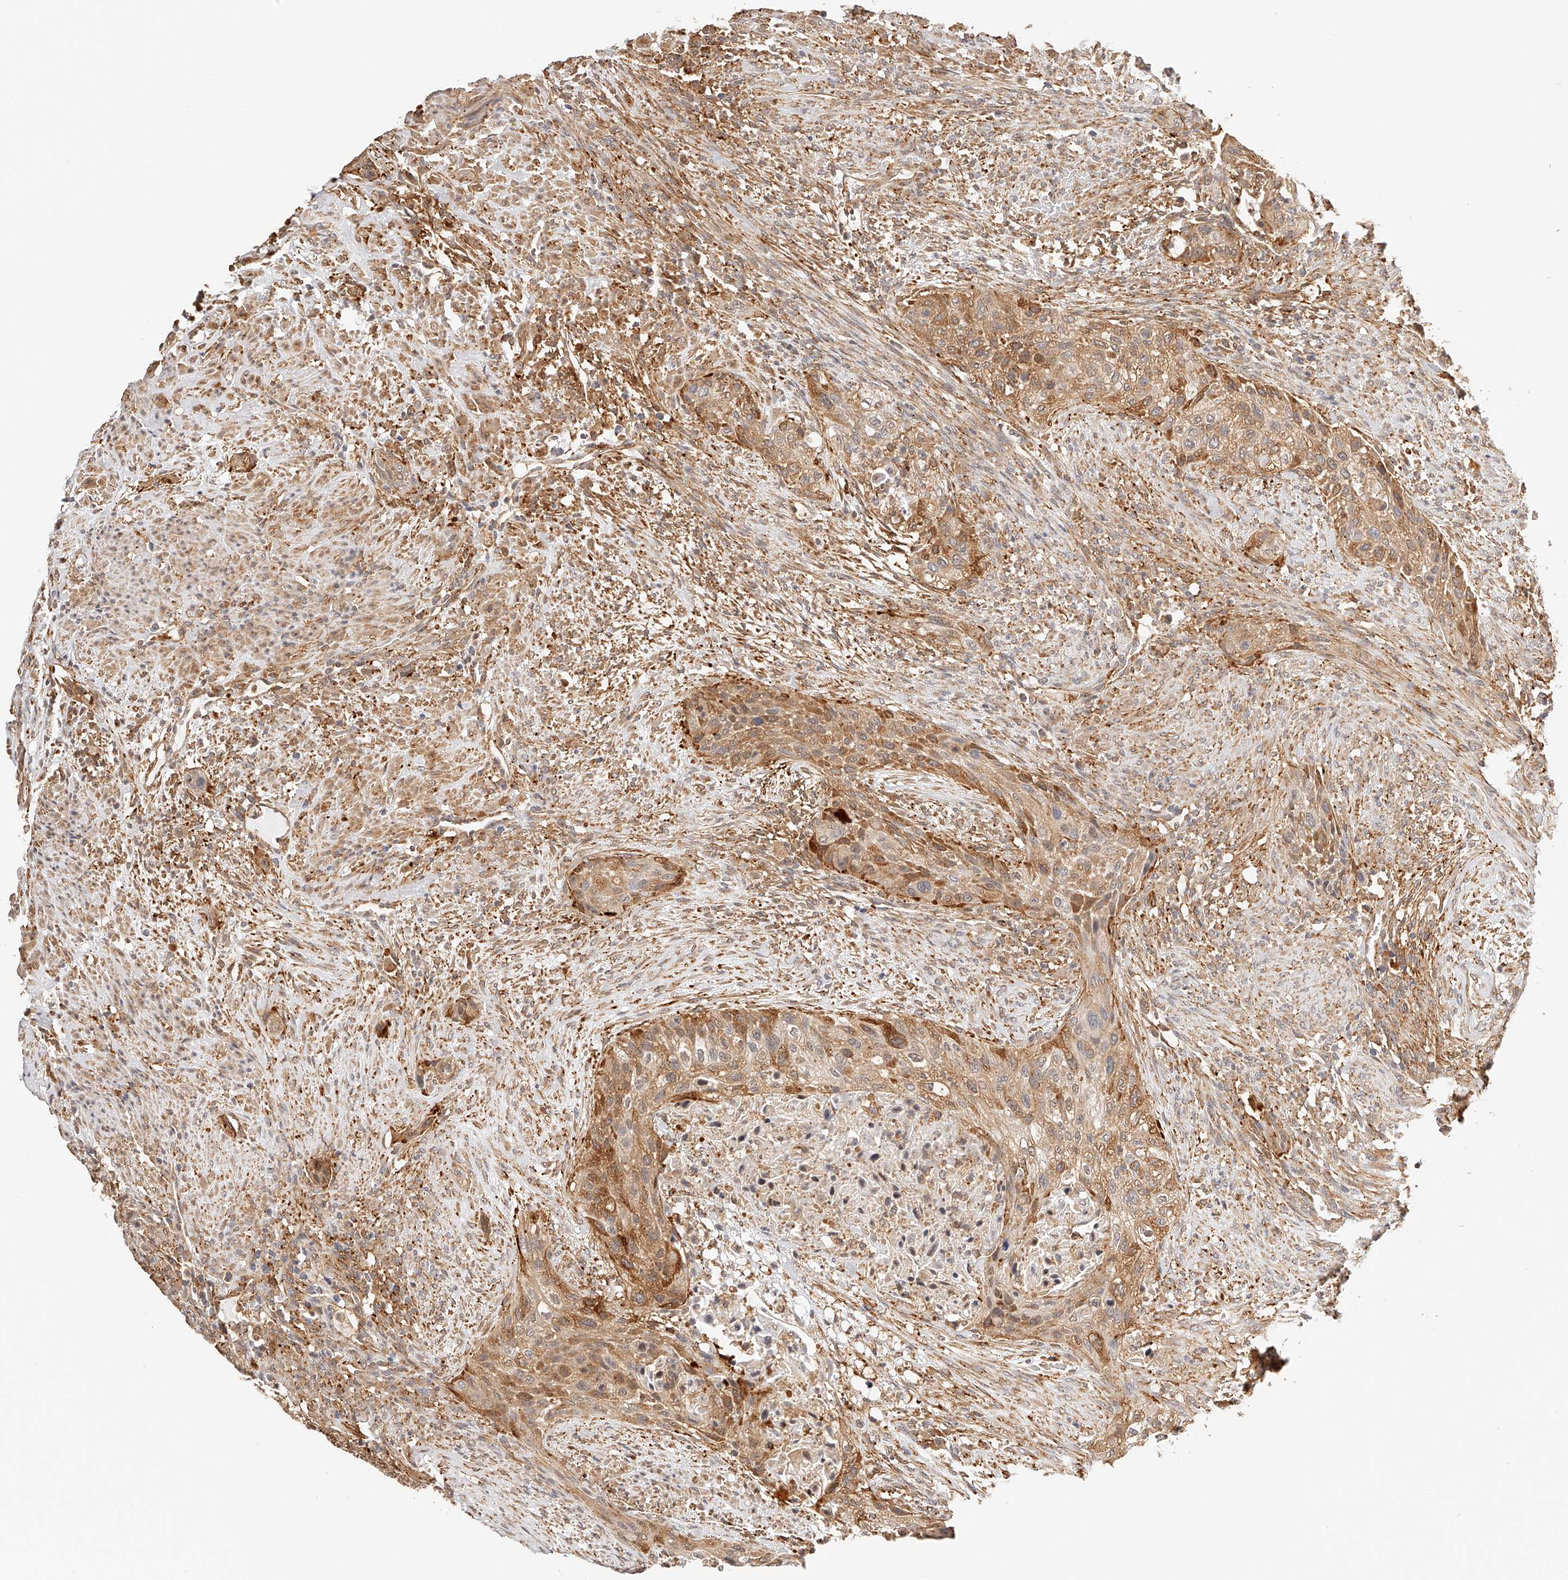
{"staining": {"intensity": "moderate", "quantity": ">75%", "location": "cytoplasmic/membranous"}, "tissue": "urothelial cancer", "cell_type": "Tumor cells", "image_type": "cancer", "snomed": [{"axis": "morphology", "description": "Urothelial carcinoma, High grade"}, {"axis": "topography", "description": "Urinary bladder"}], "caption": "DAB (3,3'-diaminobenzidine) immunohistochemical staining of urothelial carcinoma (high-grade) displays moderate cytoplasmic/membranous protein staining in about >75% of tumor cells. (DAB (3,3'-diaminobenzidine) IHC, brown staining for protein, blue staining for nuclei).", "gene": "SYNC", "patient": {"sex": "male", "age": 35}}